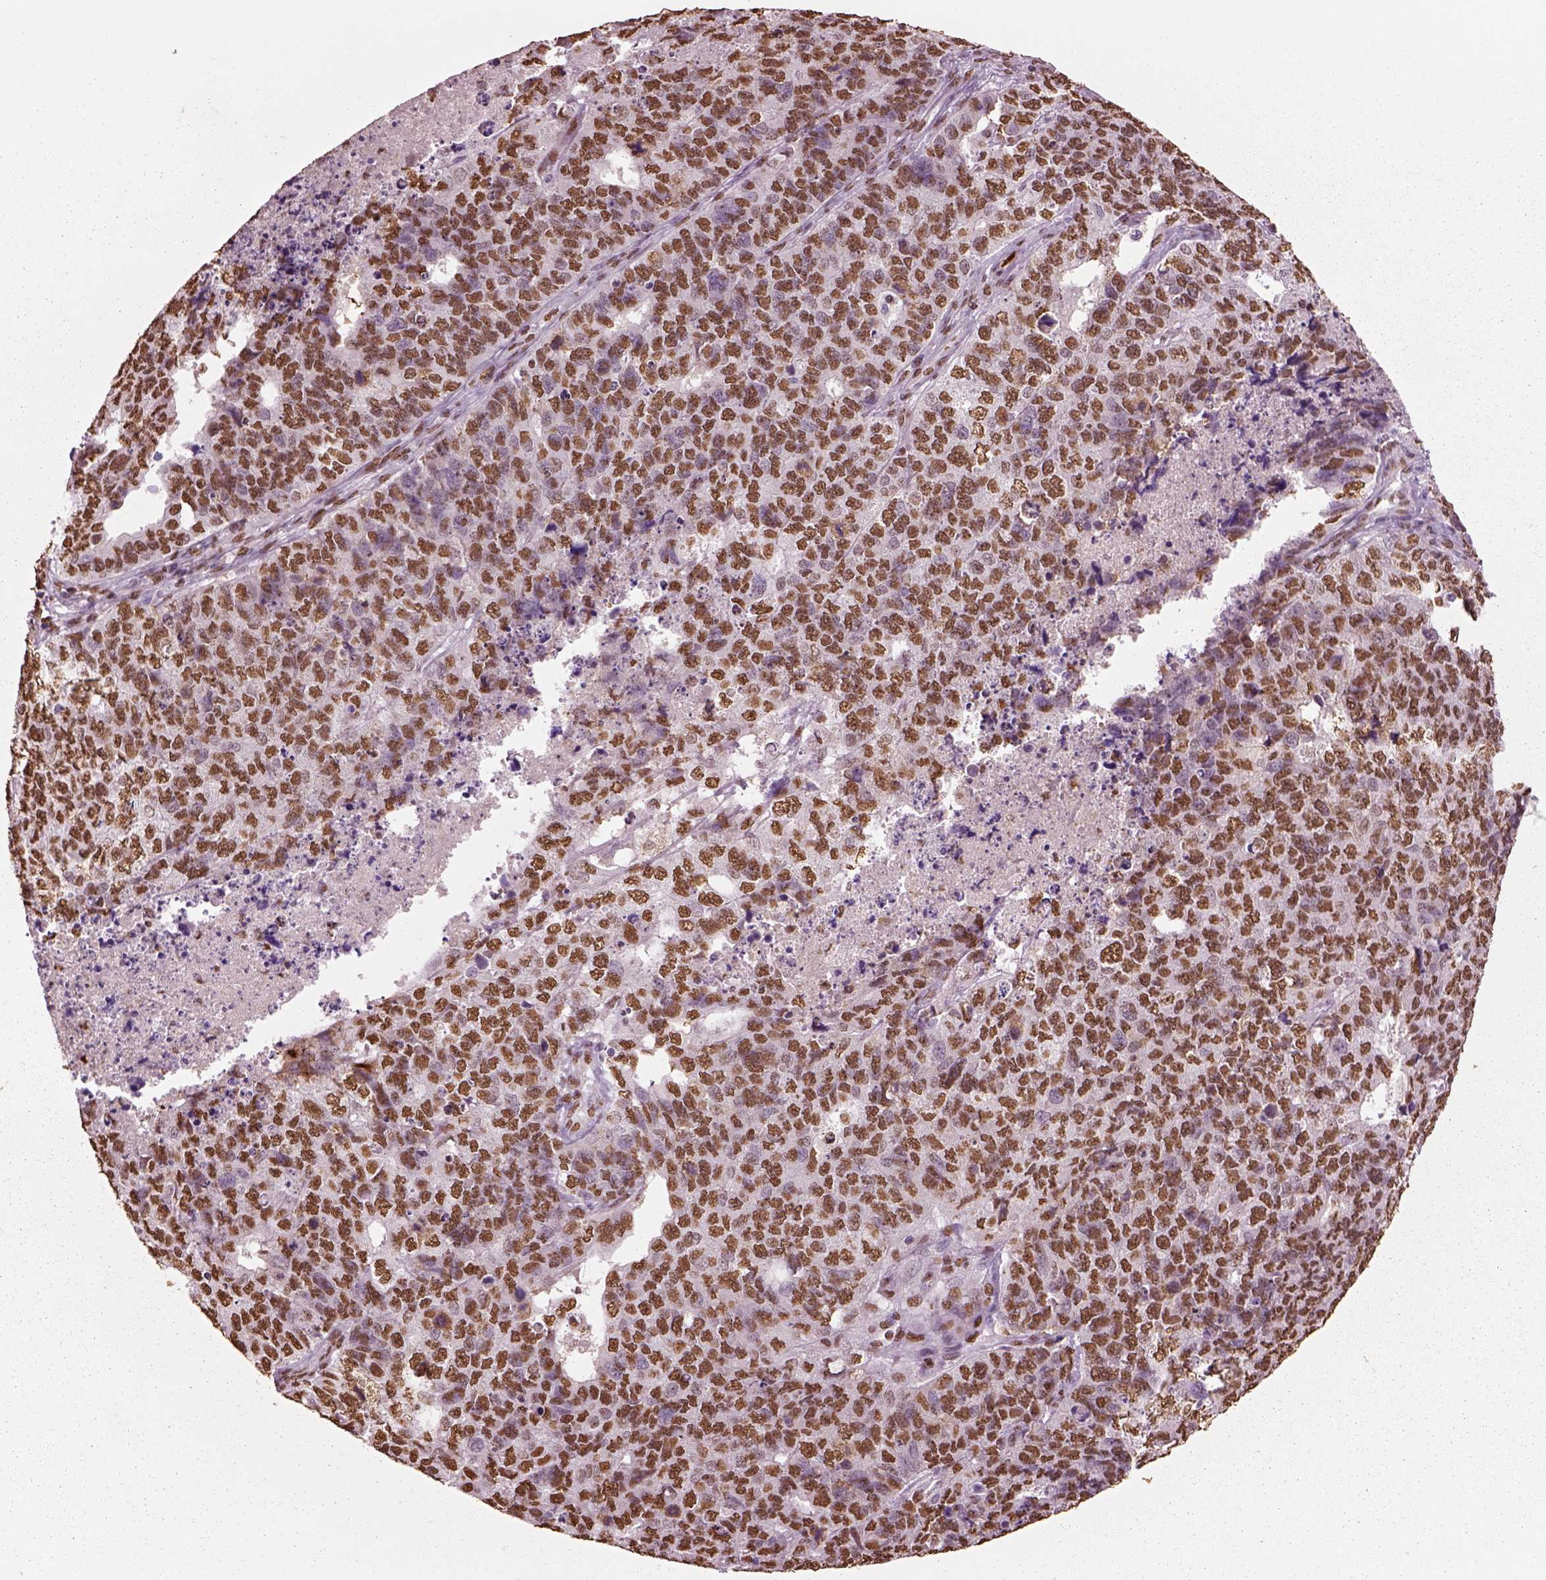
{"staining": {"intensity": "moderate", "quantity": ">75%", "location": "nuclear"}, "tissue": "cervical cancer", "cell_type": "Tumor cells", "image_type": "cancer", "snomed": [{"axis": "morphology", "description": "Squamous cell carcinoma, NOS"}, {"axis": "topography", "description": "Cervix"}], "caption": "Protein staining displays moderate nuclear positivity in approximately >75% of tumor cells in cervical cancer (squamous cell carcinoma).", "gene": "DDX3X", "patient": {"sex": "female", "age": 63}}